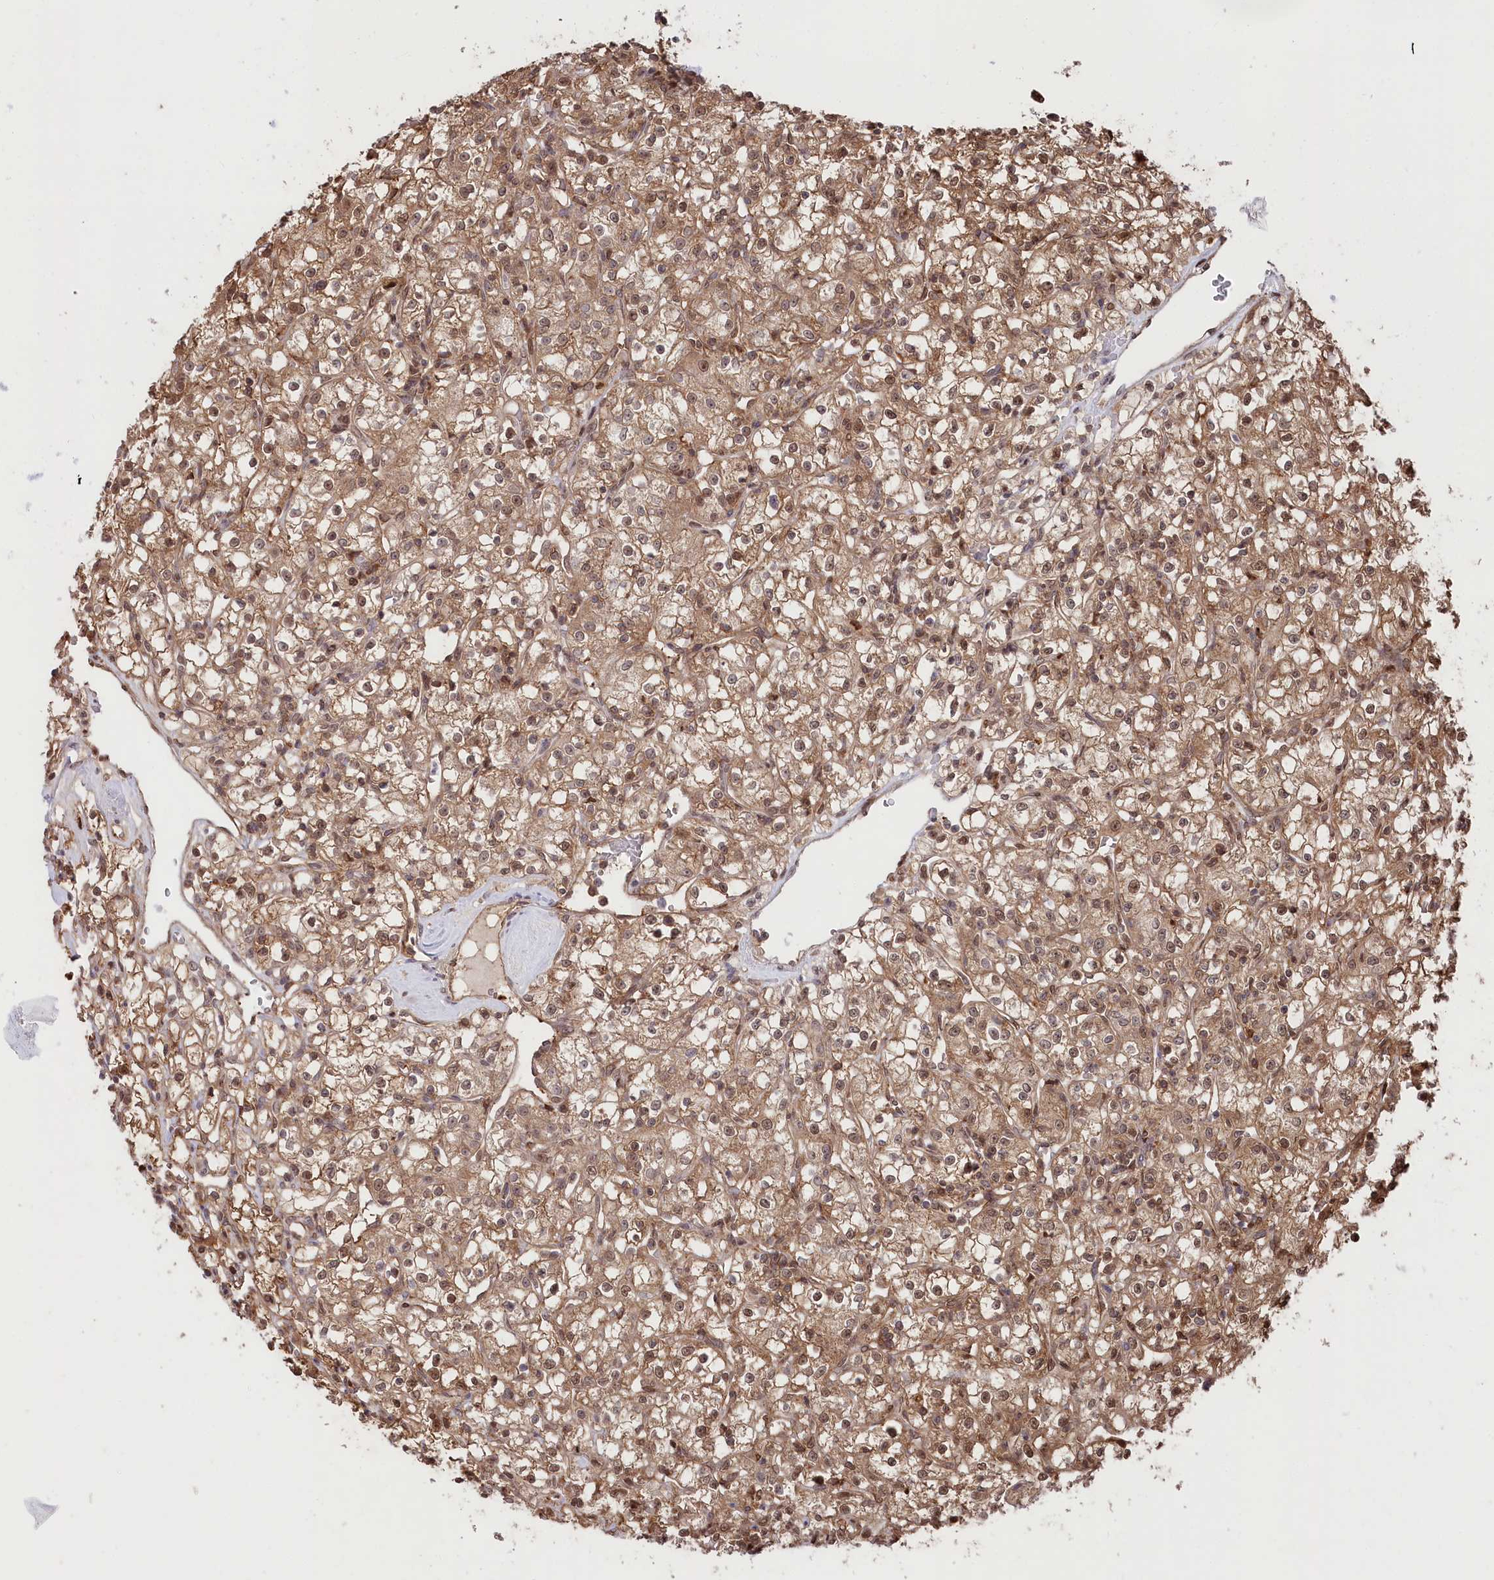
{"staining": {"intensity": "moderate", "quantity": ">75%", "location": "cytoplasmic/membranous,nuclear"}, "tissue": "renal cancer", "cell_type": "Tumor cells", "image_type": "cancer", "snomed": [{"axis": "morphology", "description": "Adenocarcinoma, NOS"}, {"axis": "topography", "description": "Kidney"}], "caption": "This is a photomicrograph of IHC staining of renal adenocarcinoma, which shows moderate staining in the cytoplasmic/membranous and nuclear of tumor cells.", "gene": "PSMA1", "patient": {"sex": "female", "age": 59}}